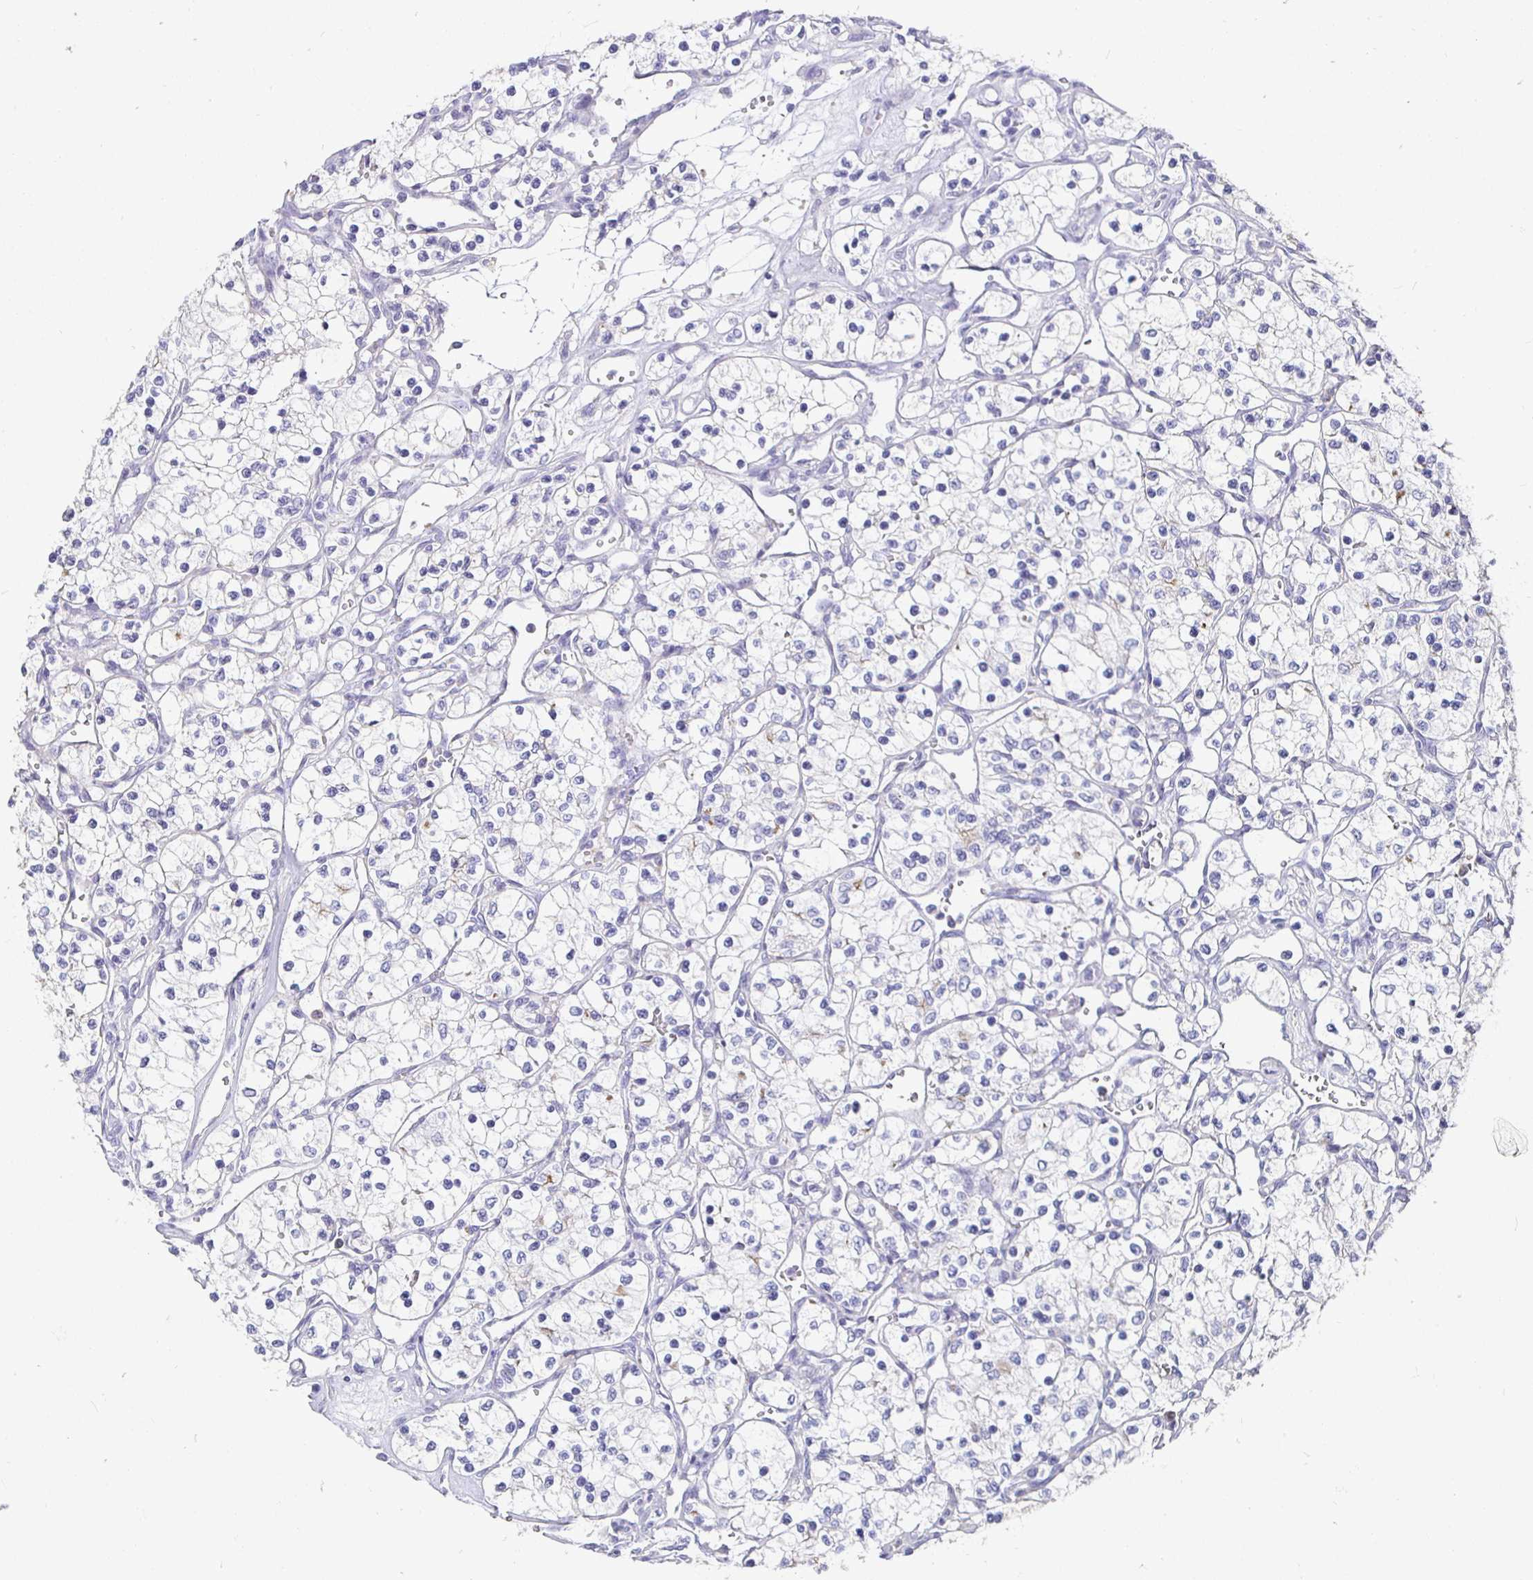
{"staining": {"intensity": "negative", "quantity": "none", "location": "none"}, "tissue": "renal cancer", "cell_type": "Tumor cells", "image_type": "cancer", "snomed": [{"axis": "morphology", "description": "Adenocarcinoma, NOS"}, {"axis": "topography", "description": "Kidney"}], "caption": "Histopathology image shows no significant protein staining in tumor cells of renal adenocarcinoma.", "gene": "SIRPA", "patient": {"sex": "female", "age": 69}}